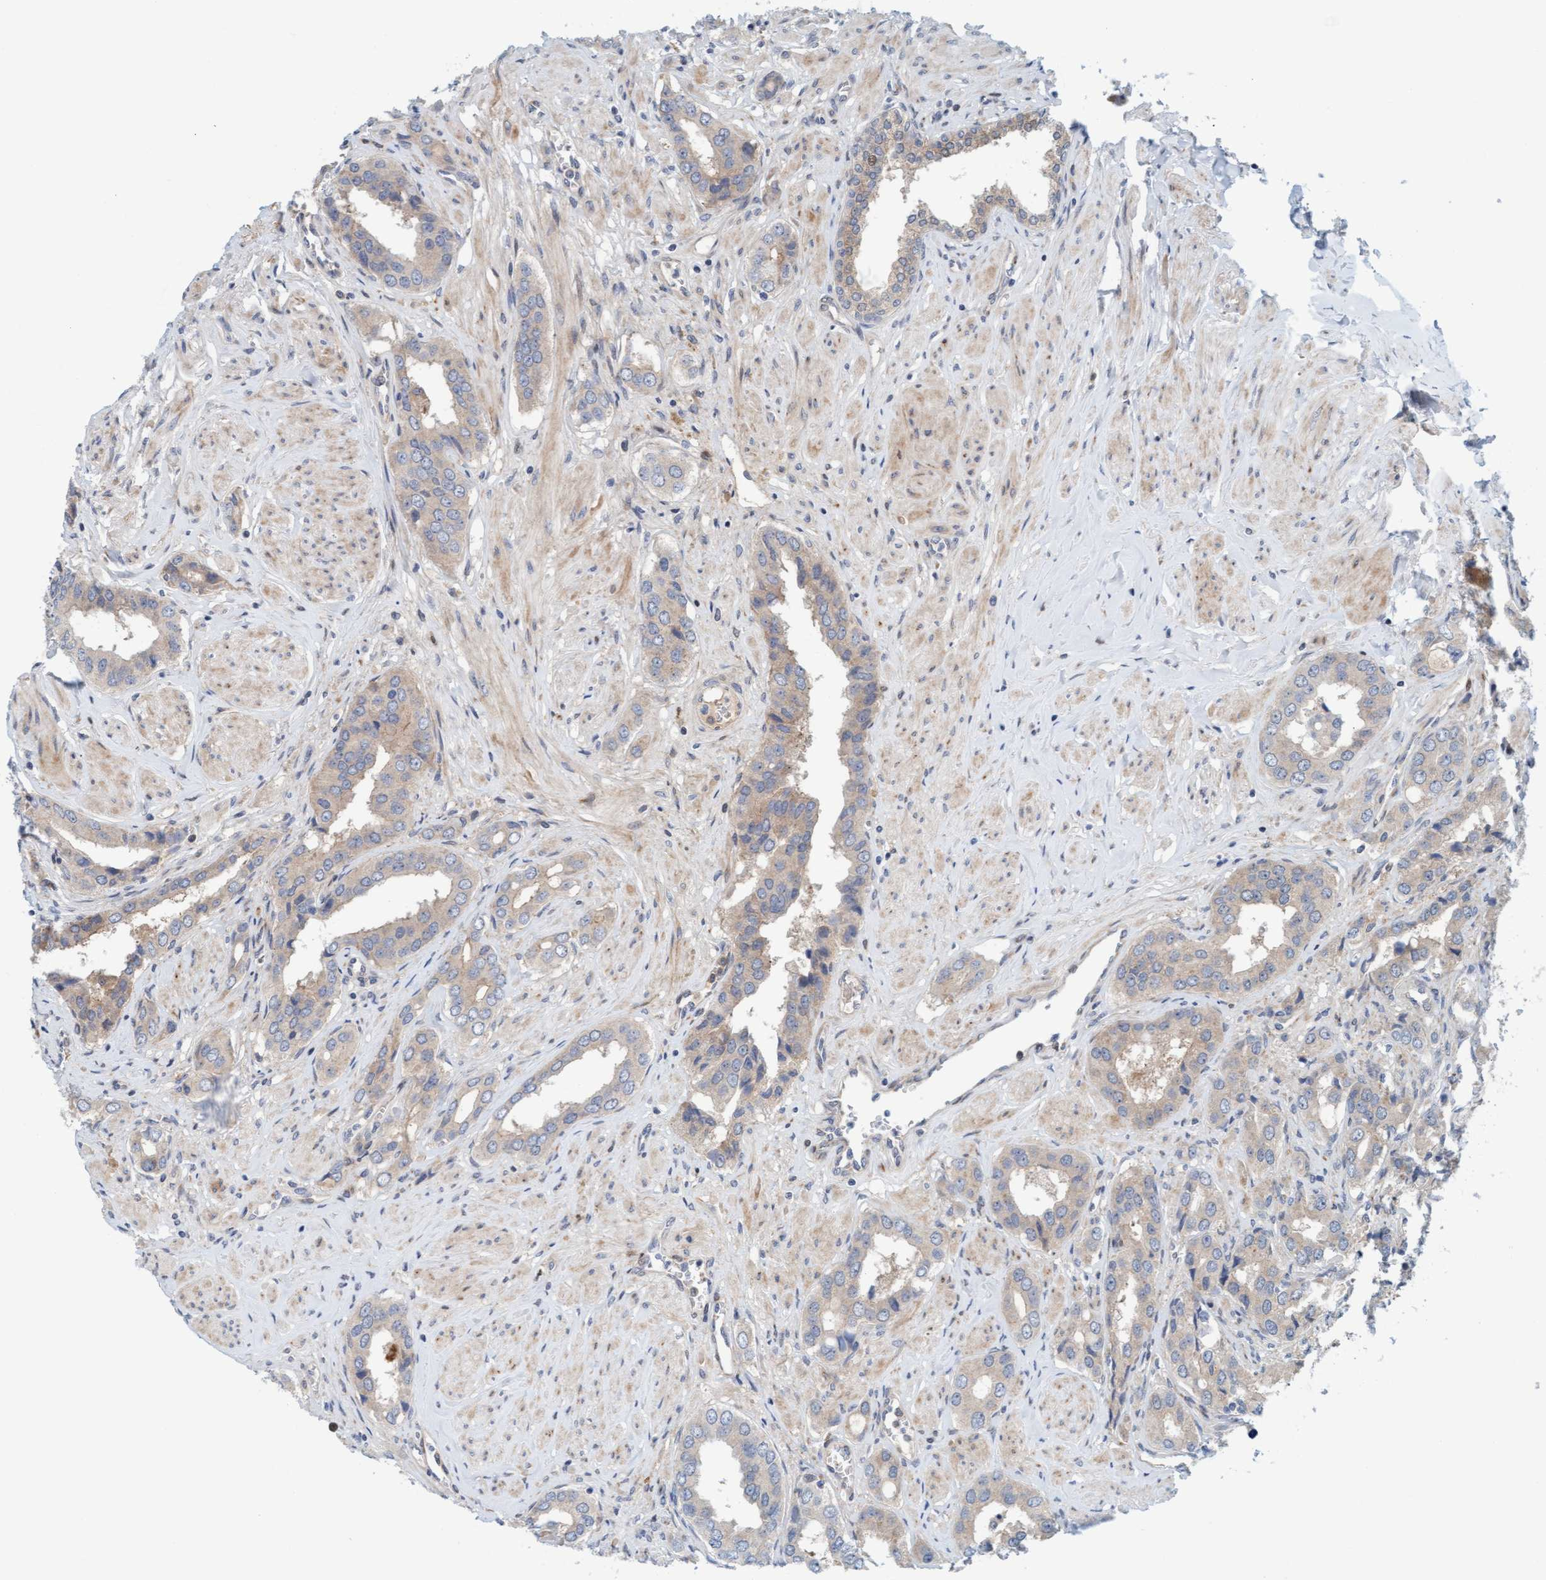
{"staining": {"intensity": "weak", "quantity": "<25%", "location": "cytoplasmic/membranous"}, "tissue": "prostate cancer", "cell_type": "Tumor cells", "image_type": "cancer", "snomed": [{"axis": "morphology", "description": "Adenocarcinoma, High grade"}, {"axis": "topography", "description": "Prostate"}], "caption": "Immunohistochemical staining of prostate cancer displays no significant expression in tumor cells. (Brightfield microscopy of DAB (3,3'-diaminobenzidine) IHC at high magnification).", "gene": "EIF4EBP1", "patient": {"sex": "male", "age": 52}}